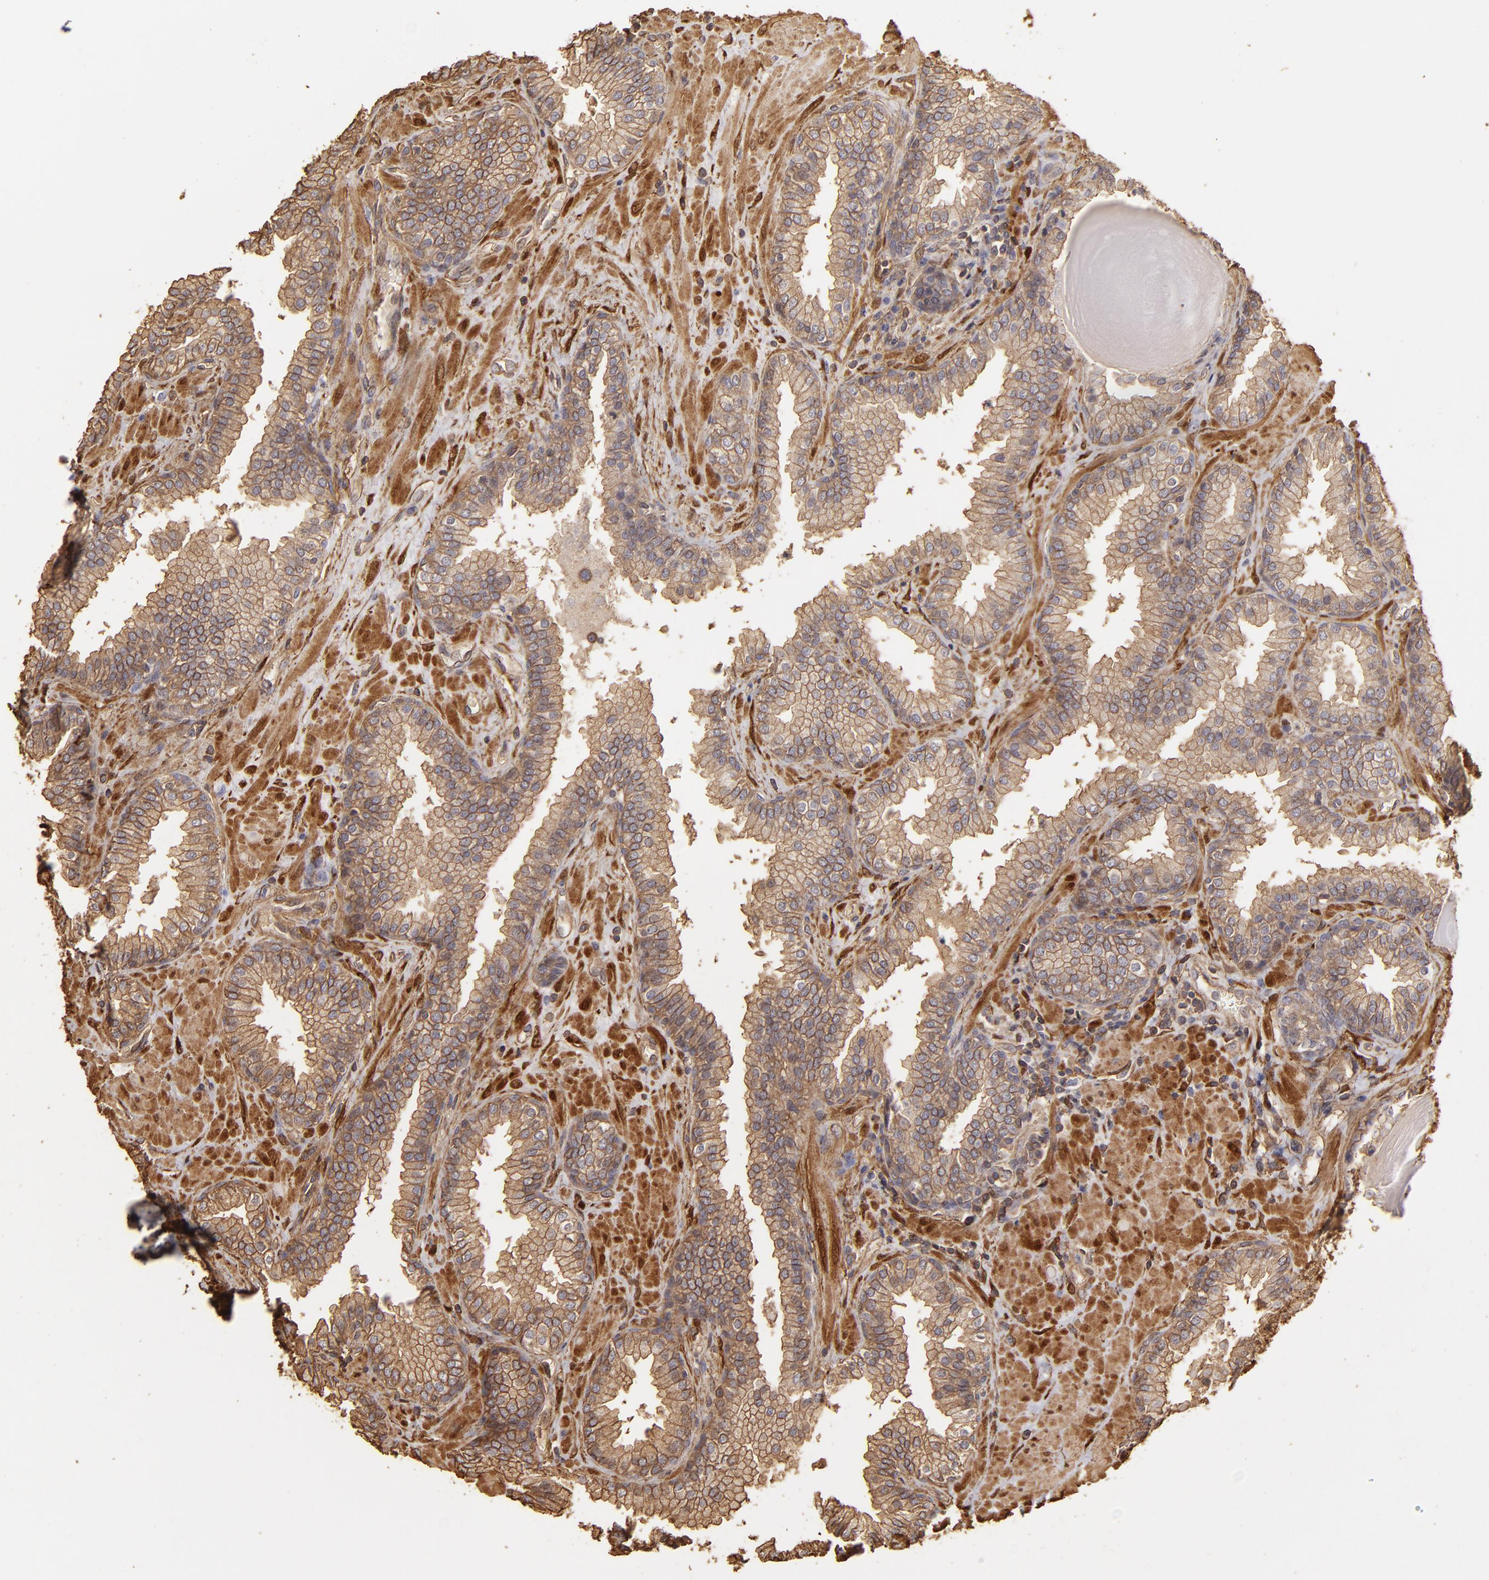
{"staining": {"intensity": "weak", "quantity": ">75%", "location": "cytoplasmic/membranous"}, "tissue": "prostate", "cell_type": "Glandular cells", "image_type": "normal", "snomed": [{"axis": "morphology", "description": "Normal tissue, NOS"}, {"axis": "topography", "description": "Prostate"}], "caption": "Prostate stained for a protein (brown) shows weak cytoplasmic/membranous positive staining in about >75% of glandular cells.", "gene": "HSPB6", "patient": {"sex": "male", "age": 51}}